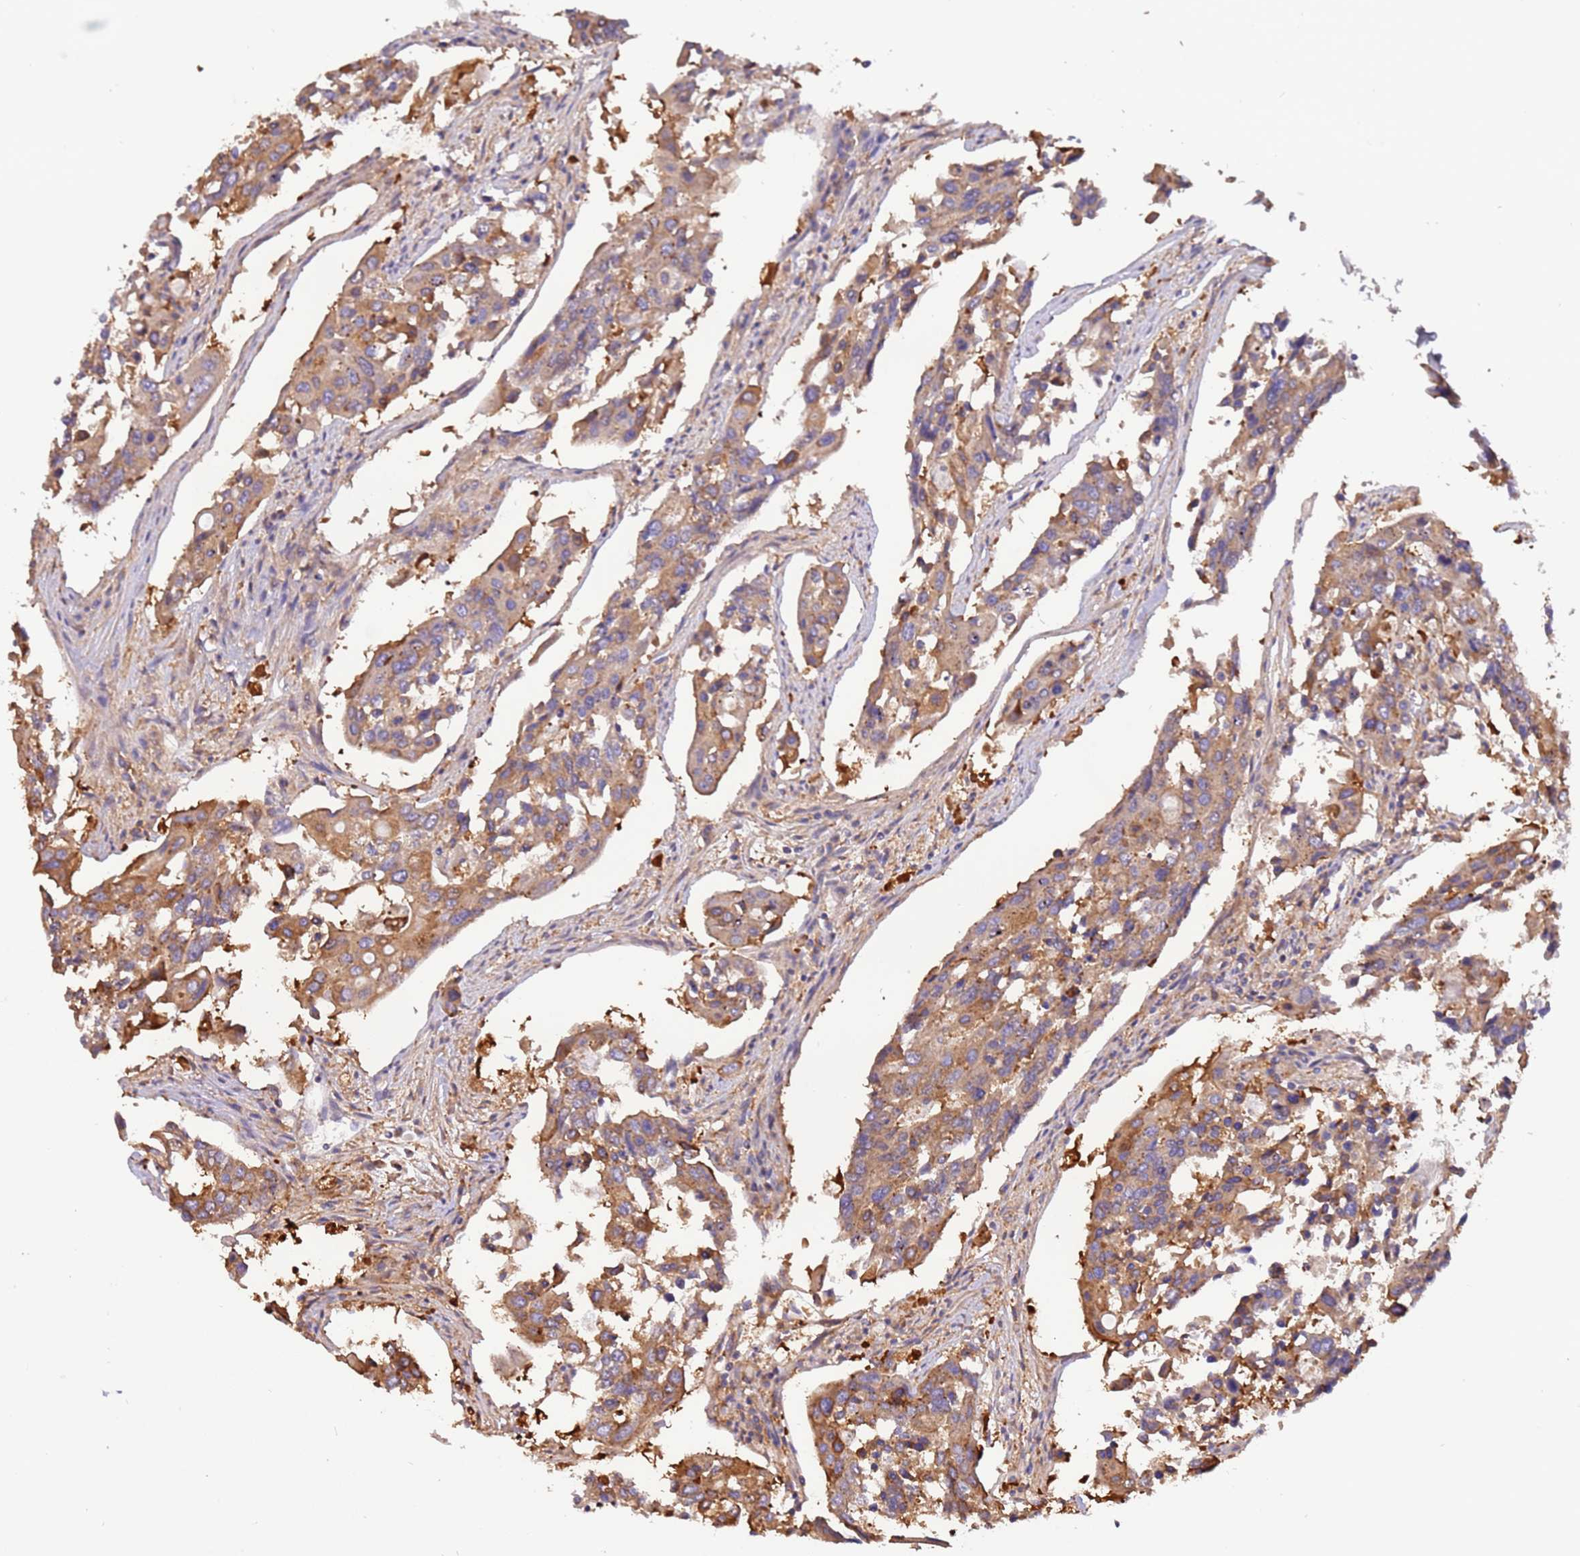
{"staining": {"intensity": "moderate", "quantity": ">75%", "location": "cytoplasmic/membranous"}, "tissue": "colorectal cancer", "cell_type": "Tumor cells", "image_type": "cancer", "snomed": [{"axis": "morphology", "description": "Adenocarcinoma, NOS"}, {"axis": "topography", "description": "Colon"}], "caption": "A photomicrograph of colorectal adenocarcinoma stained for a protein shows moderate cytoplasmic/membranous brown staining in tumor cells.", "gene": "NAALADL1", "patient": {"sex": "male", "age": 77}}